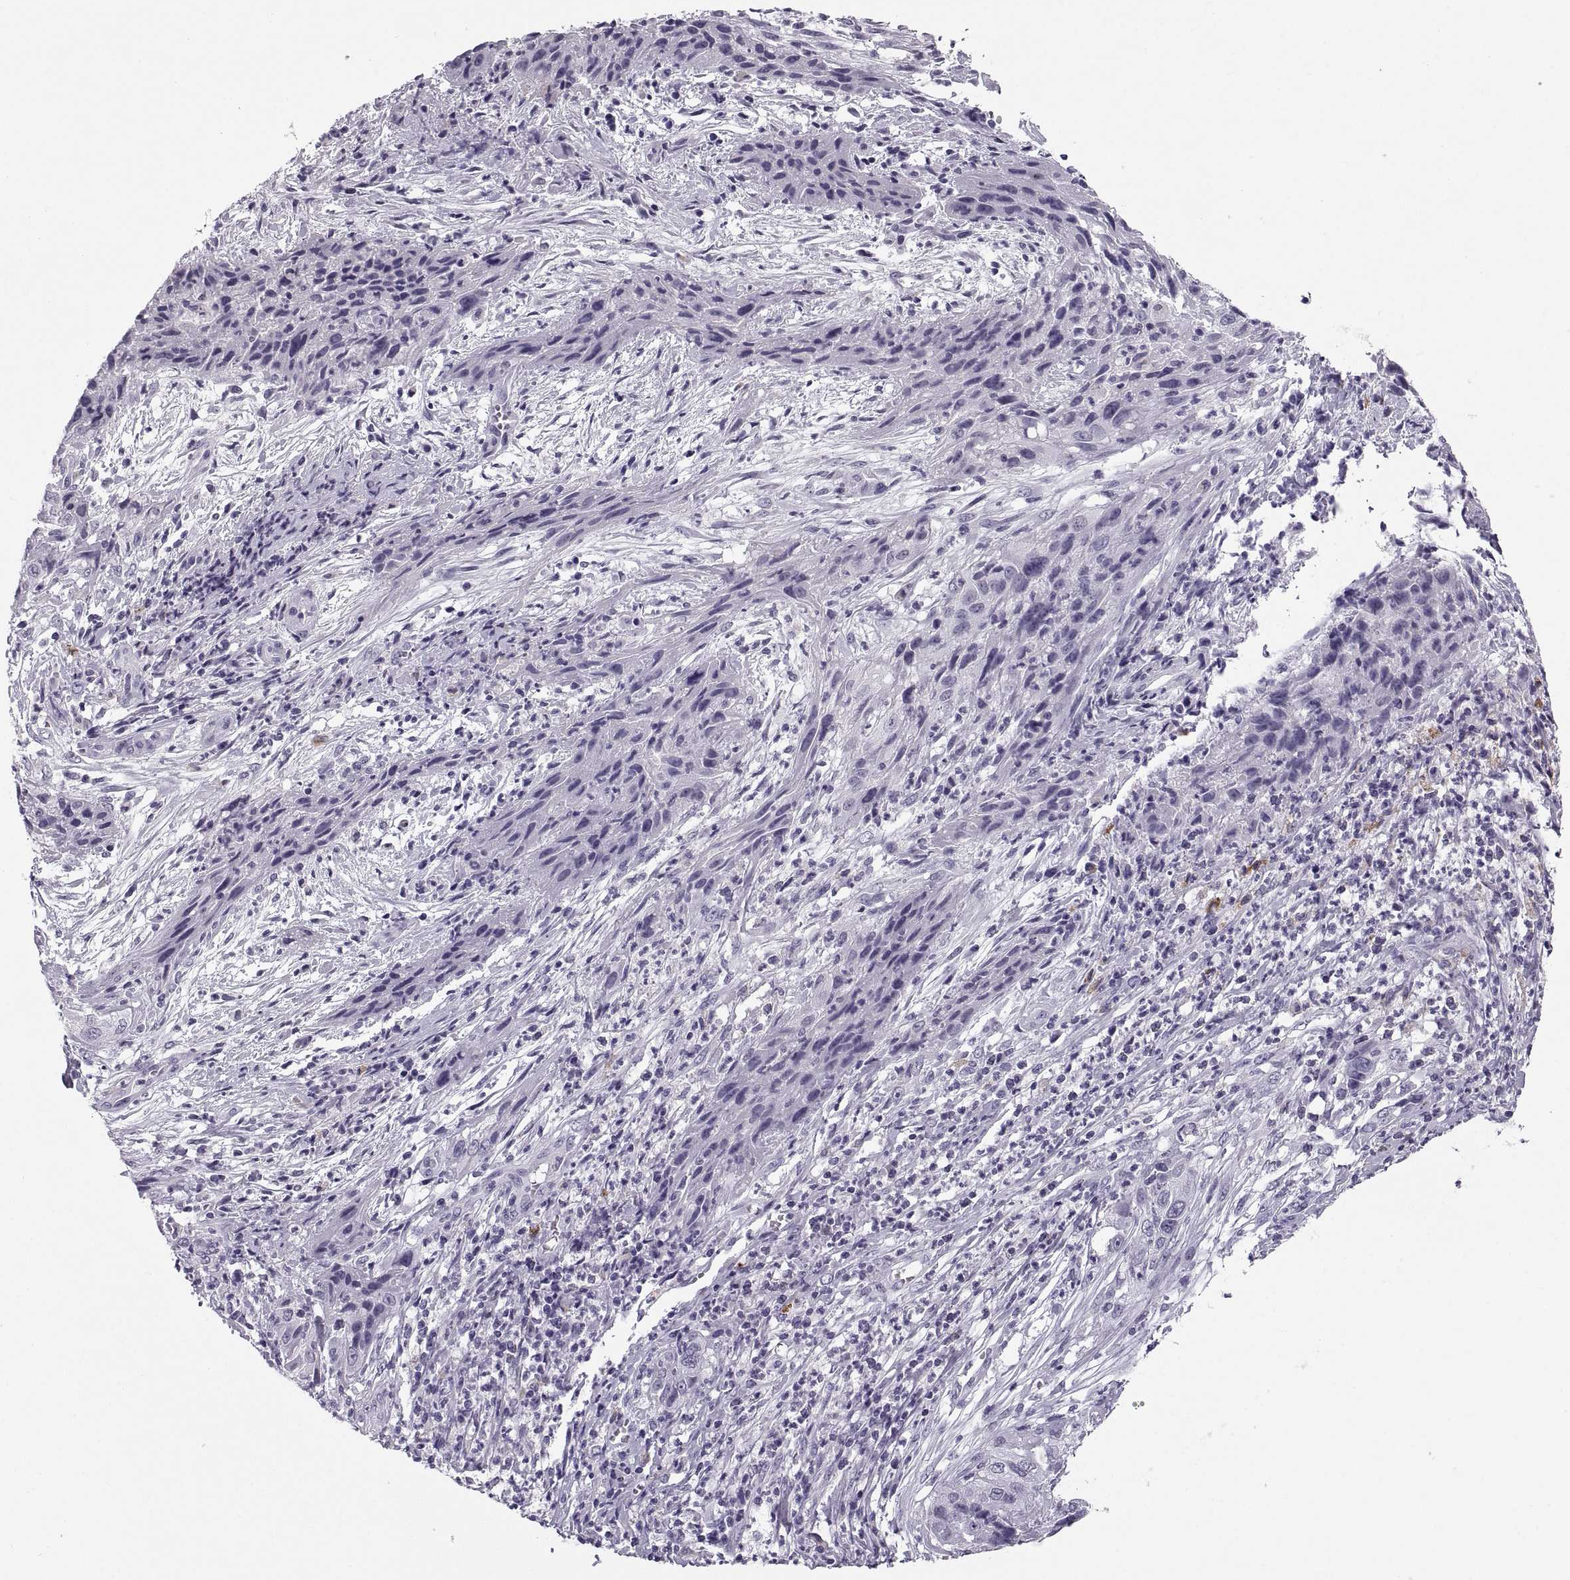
{"staining": {"intensity": "negative", "quantity": "none", "location": "none"}, "tissue": "cervical cancer", "cell_type": "Tumor cells", "image_type": "cancer", "snomed": [{"axis": "morphology", "description": "Squamous cell carcinoma, NOS"}, {"axis": "topography", "description": "Cervix"}], "caption": "Protein analysis of cervical cancer (squamous cell carcinoma) exhibits no significant staining in tumor cells.", "gene": "QRICH2", "patient": {"sex": "female", "age": 32}}